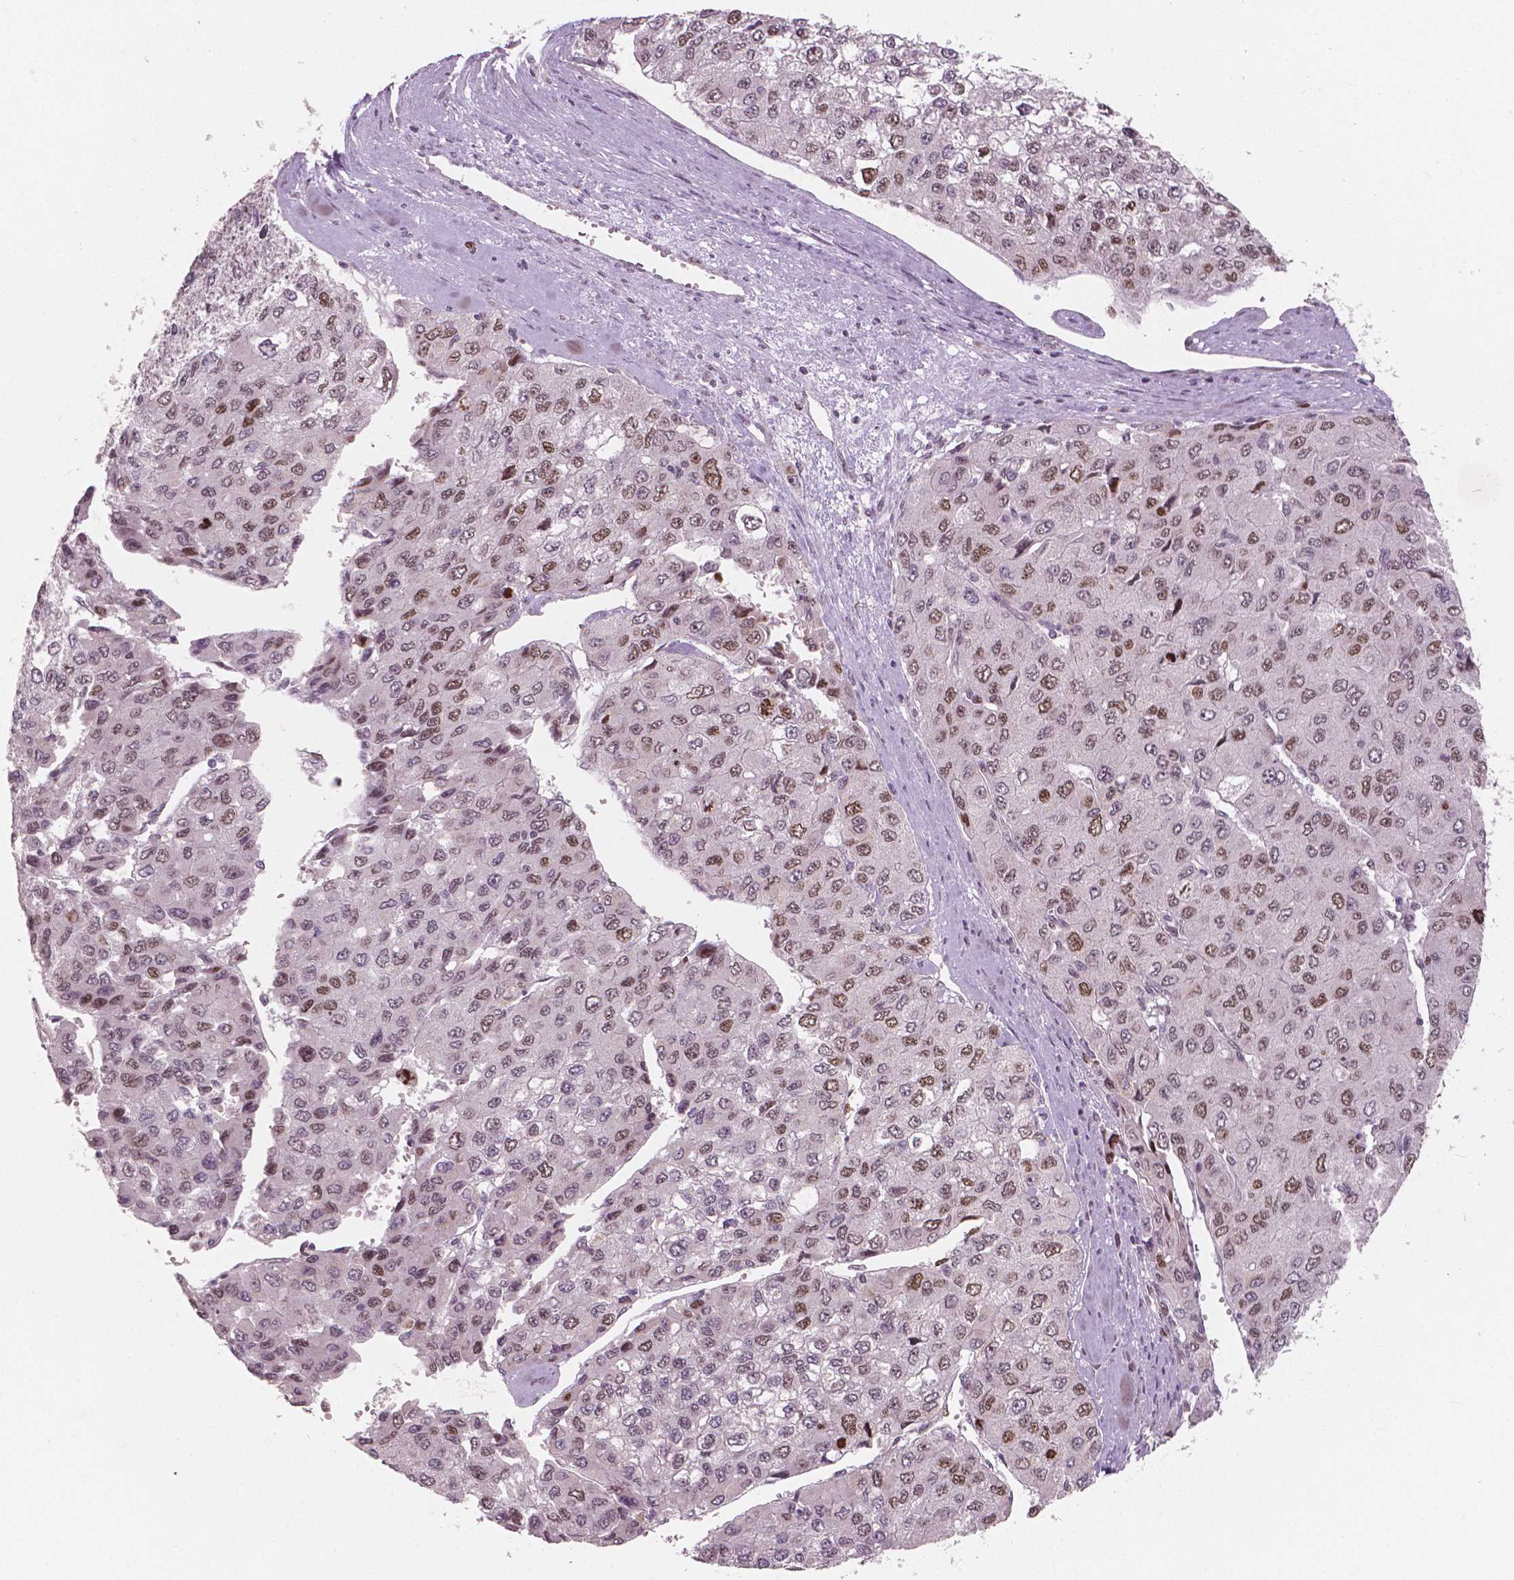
{"staining": {"intensity": "moderate", "quantity": "25%-75%", "location": "nuclear"}, "tissue": "liver cancer", "cell_type": "Tumor cells", "image_type": "cancer", "snomed": [{"axis": "morphology", "description": "Carcinoma, Hepatocellular, NOS"}, {"axis": "topography", "description": "Liver"}], "caption": "Approximately 25%-75% of tumor cells in human liver hepatocellular carcinoma reveal moderate nuclear protein expression as visualized by brown immunohistochemical staining.", "gene": "NSD2", "patient": {"sex": "female", "age": 66}}